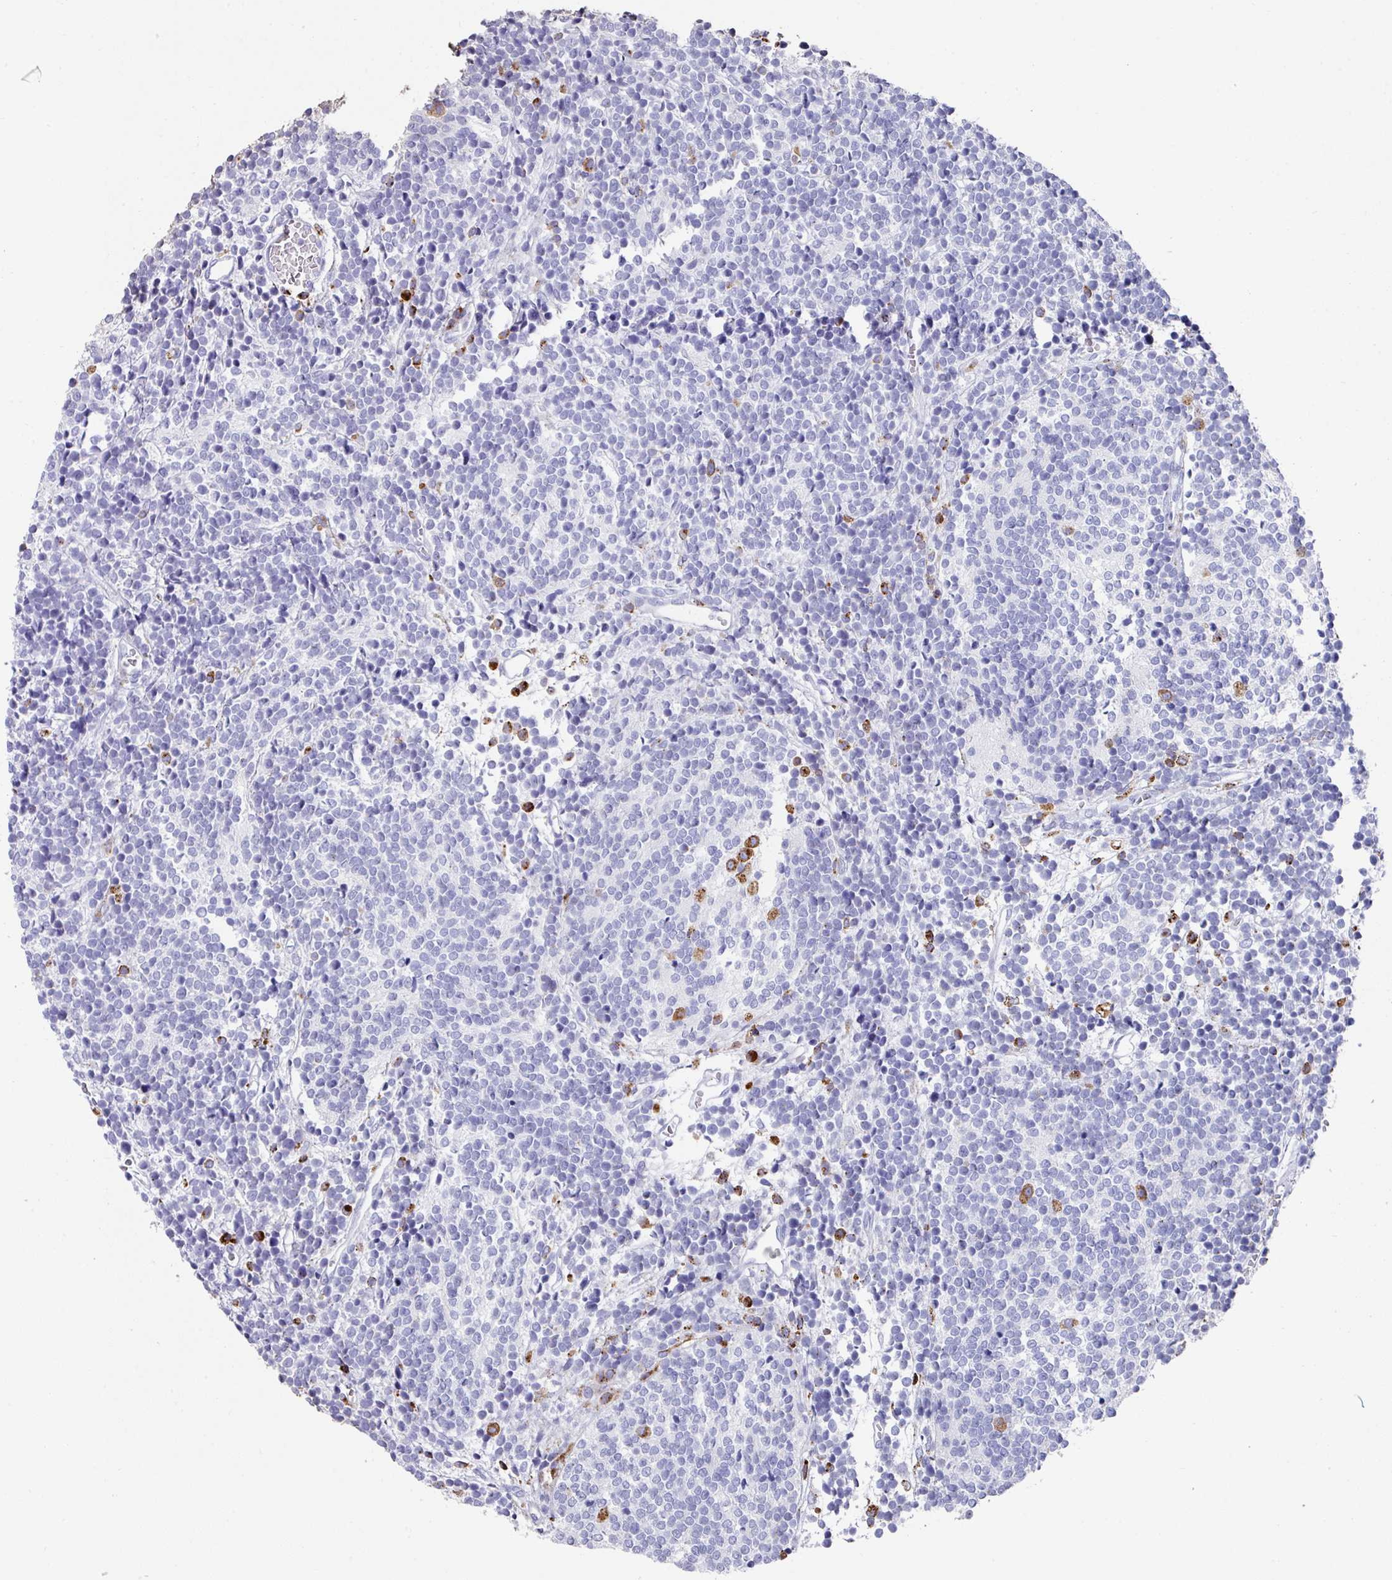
{"staining": {"intensity": "moderate", "quantity": "<25%", "location": "cytoplasmic/membranous"}, "tissue": "glioma", "cell_type": "Tumor cells", "image_type": "cancer", "snomed": [{"axis": "morphology", "description": "Glioma, malignant, Low grade"}, {"axis": "topography", "description": "Brain"}], "caption": "This micrograph exhibits glioma stained with IHC to label a protein in brown. The cytoplasmic/membranous of tumor cells show moderate positivity for the protein. Nuclei are counter-stained blue.", "gene": "CPVL", "patient": {"sex": "female", "age": 1}}